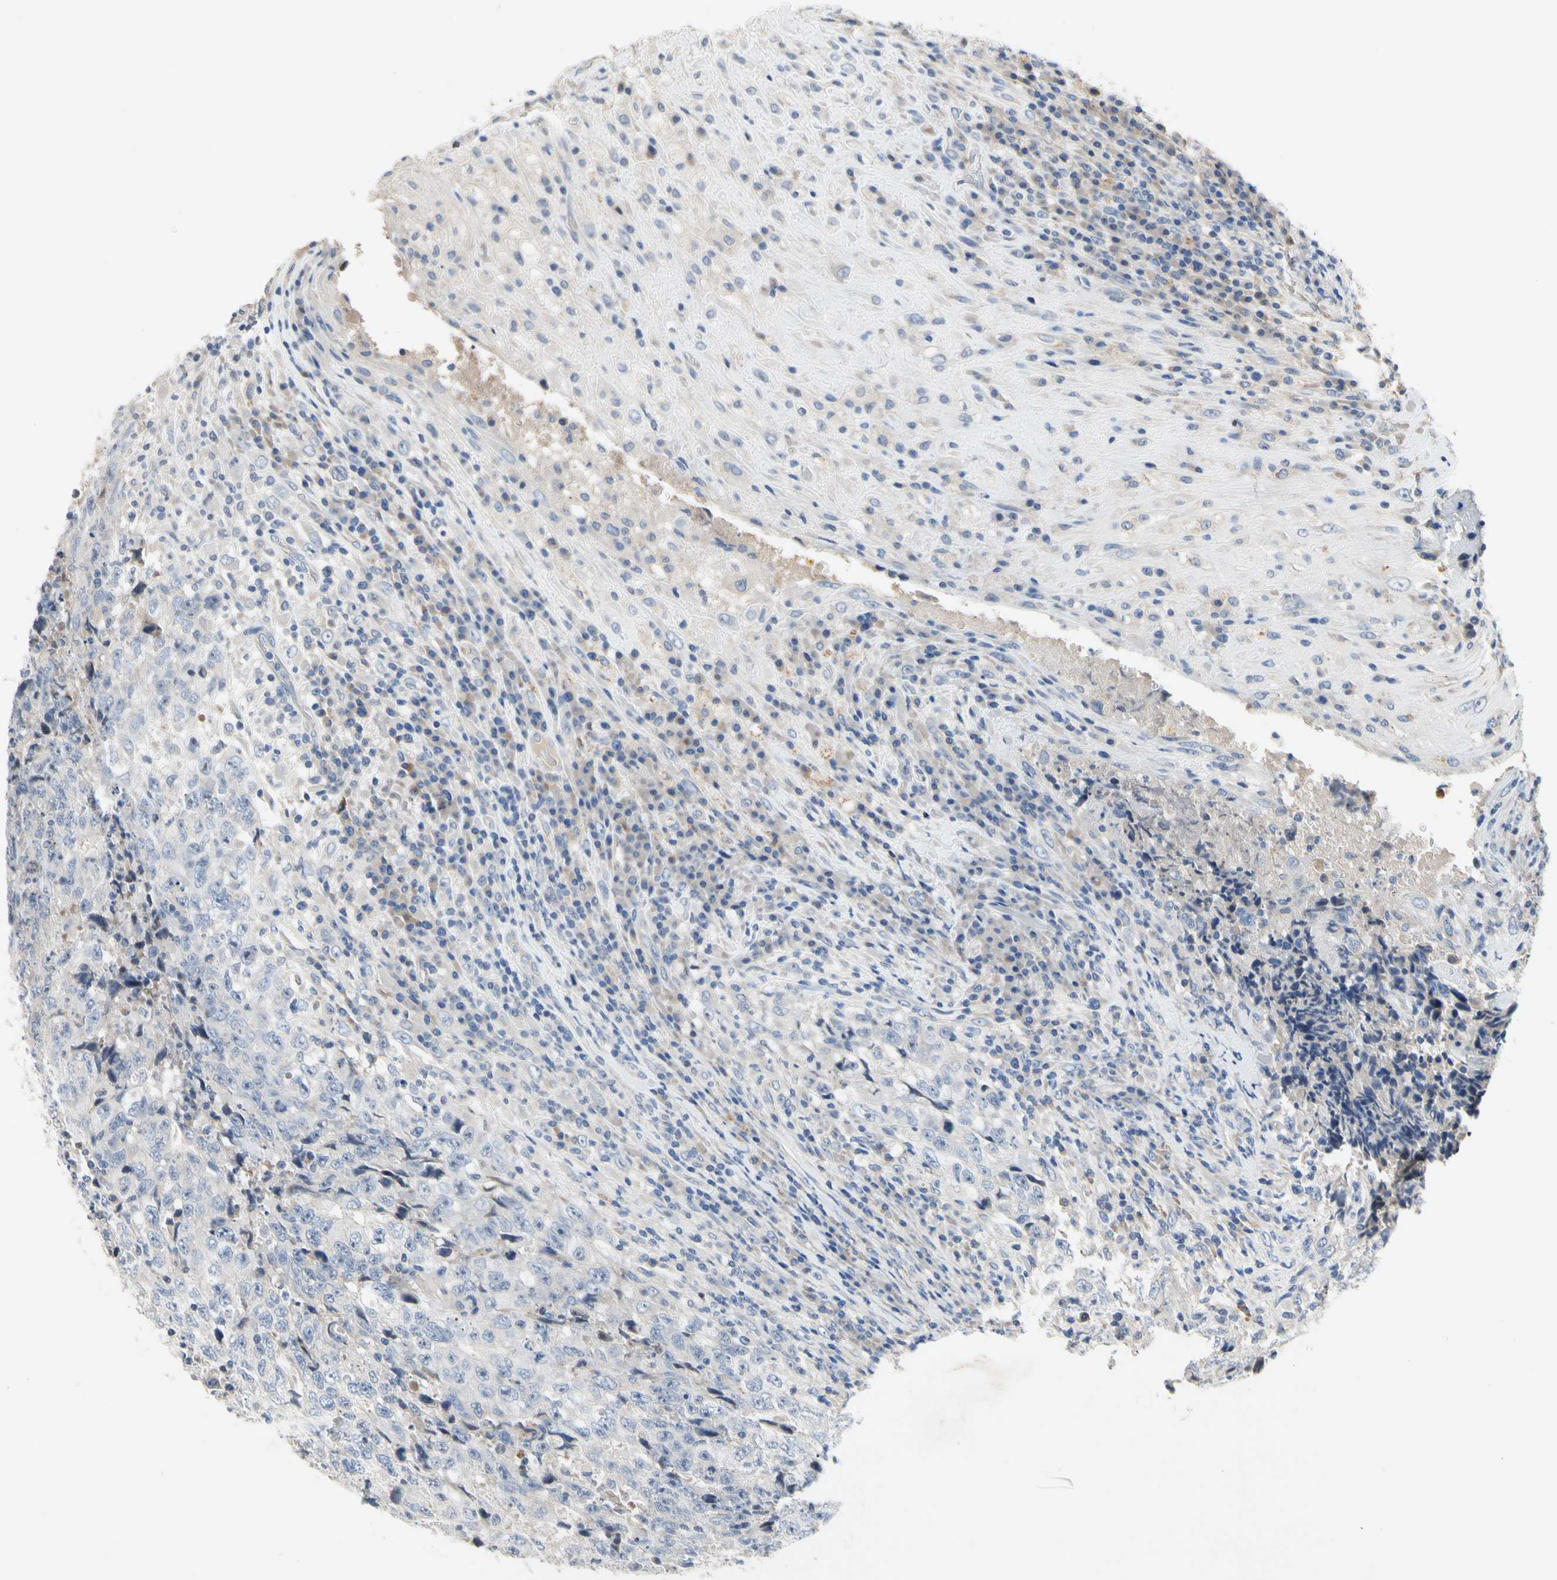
{"staining": {"intensity": "negative", "quantity": "none", "location": "none"}, "tissue": "testis cancer", "cell_type": "Tumor cells", "image_type": "cancer", "snomed": [{"axis": "morphology", "description": "Necrosis, NOS"}, {"axis": "morphology", "description": "Carcinoma, Embryonal, NOS"}, {"axis": "topography", "description": "Testis"}], "caption": "Testis embryonal carcinoma stained for a protein using IHC reveals no staining tumor cells.", "gene": "GAS6", "patient": {"sex": "male", "age": 19}}